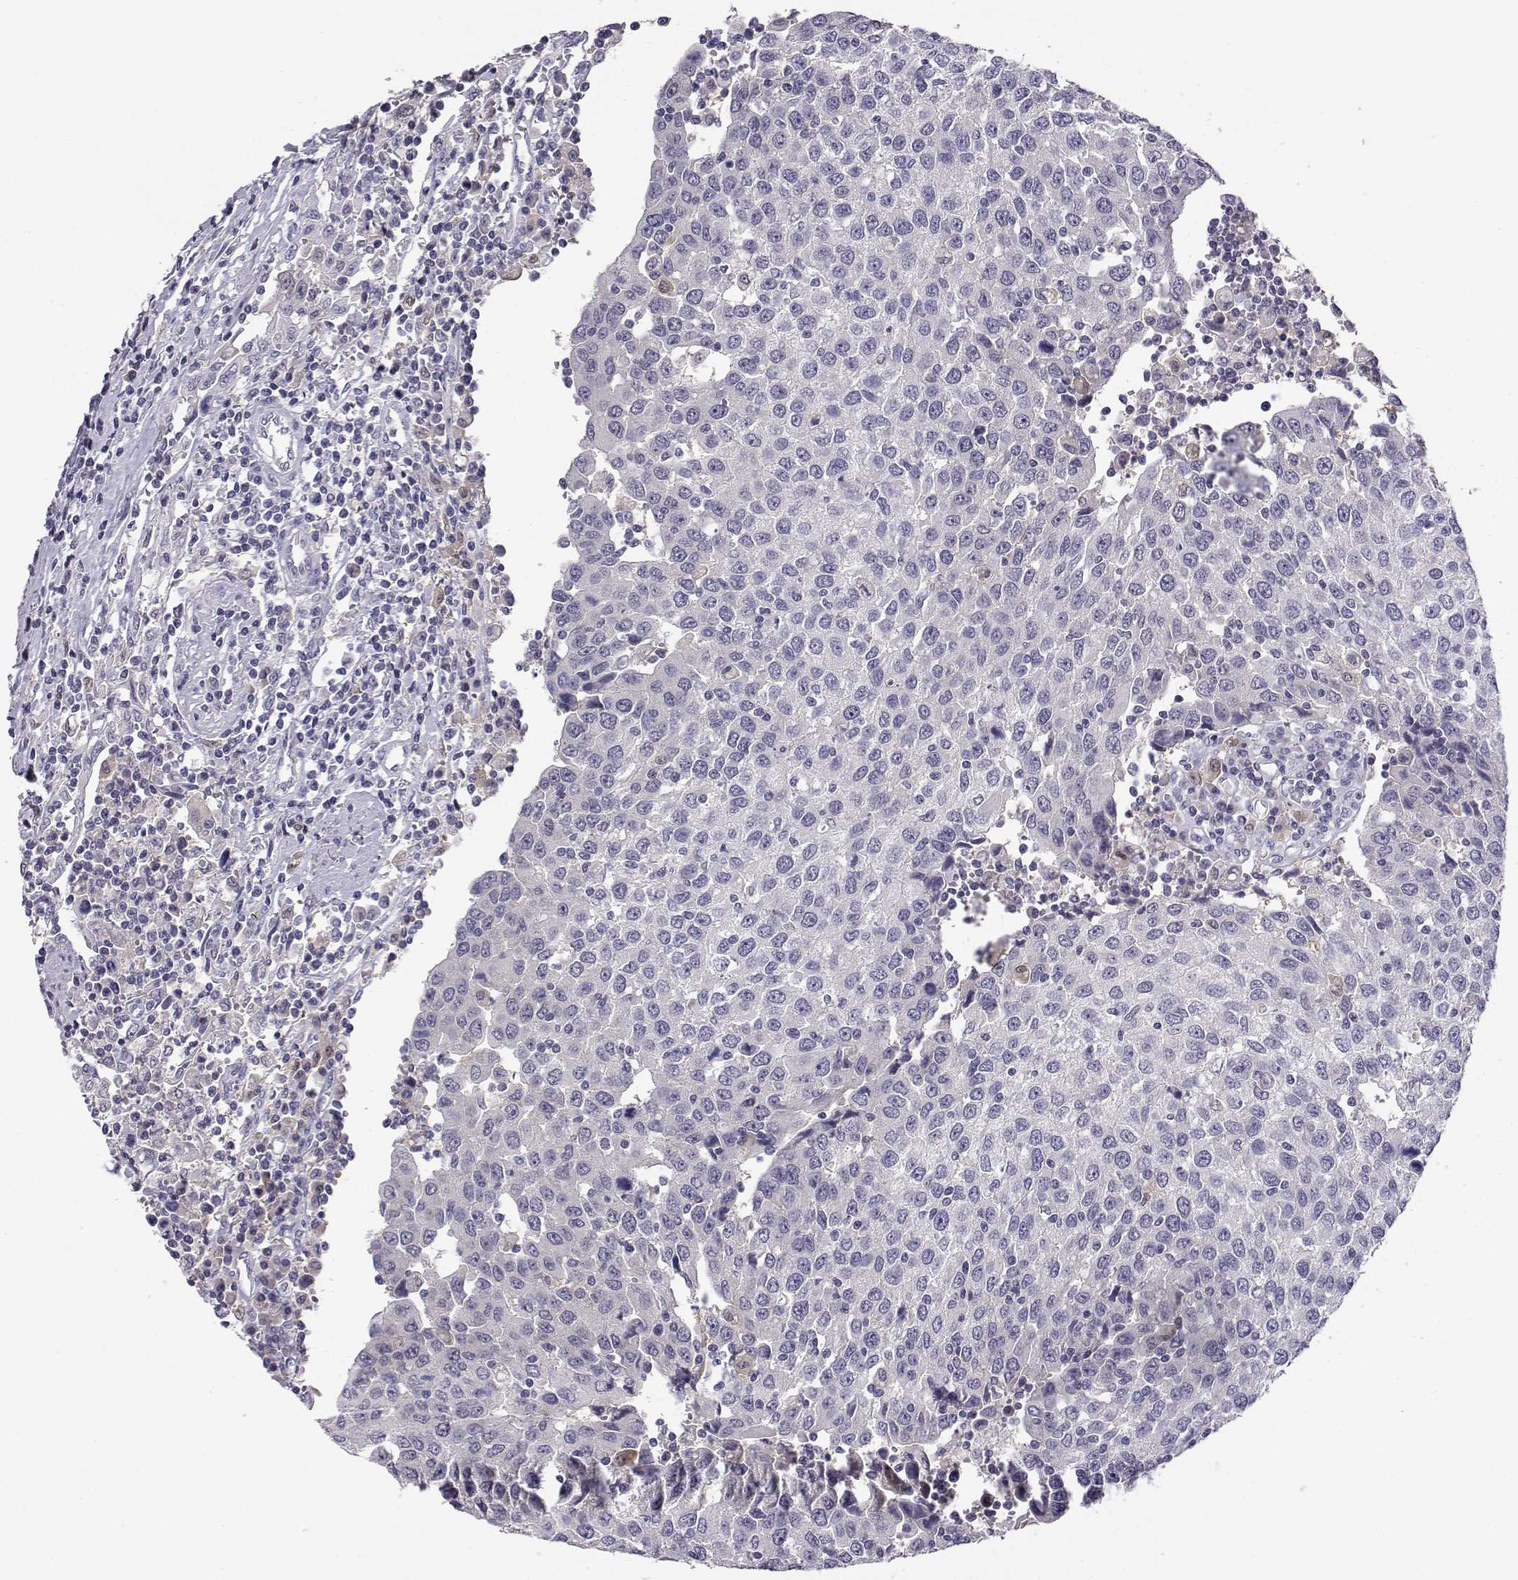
{"staining": {"intensity": "negative", "quantity": "none", "location": "none"}, "tissue": "urothelial cancer", "cell_type": "Tumor cells", "image_type": "cancer", "snomed": [{"axis": "morphology", "description": "Urothelial carcinoma, High grade"}, {"axis": "topography", "description": "Urinary bladder"}], "caption": "Immunohistochemistry of urothelial carcinoma (high-grade) reveals no expression in tumor cells.", "gene": "AKR1B1", "patient": {"sex": "female", "age": 85}}